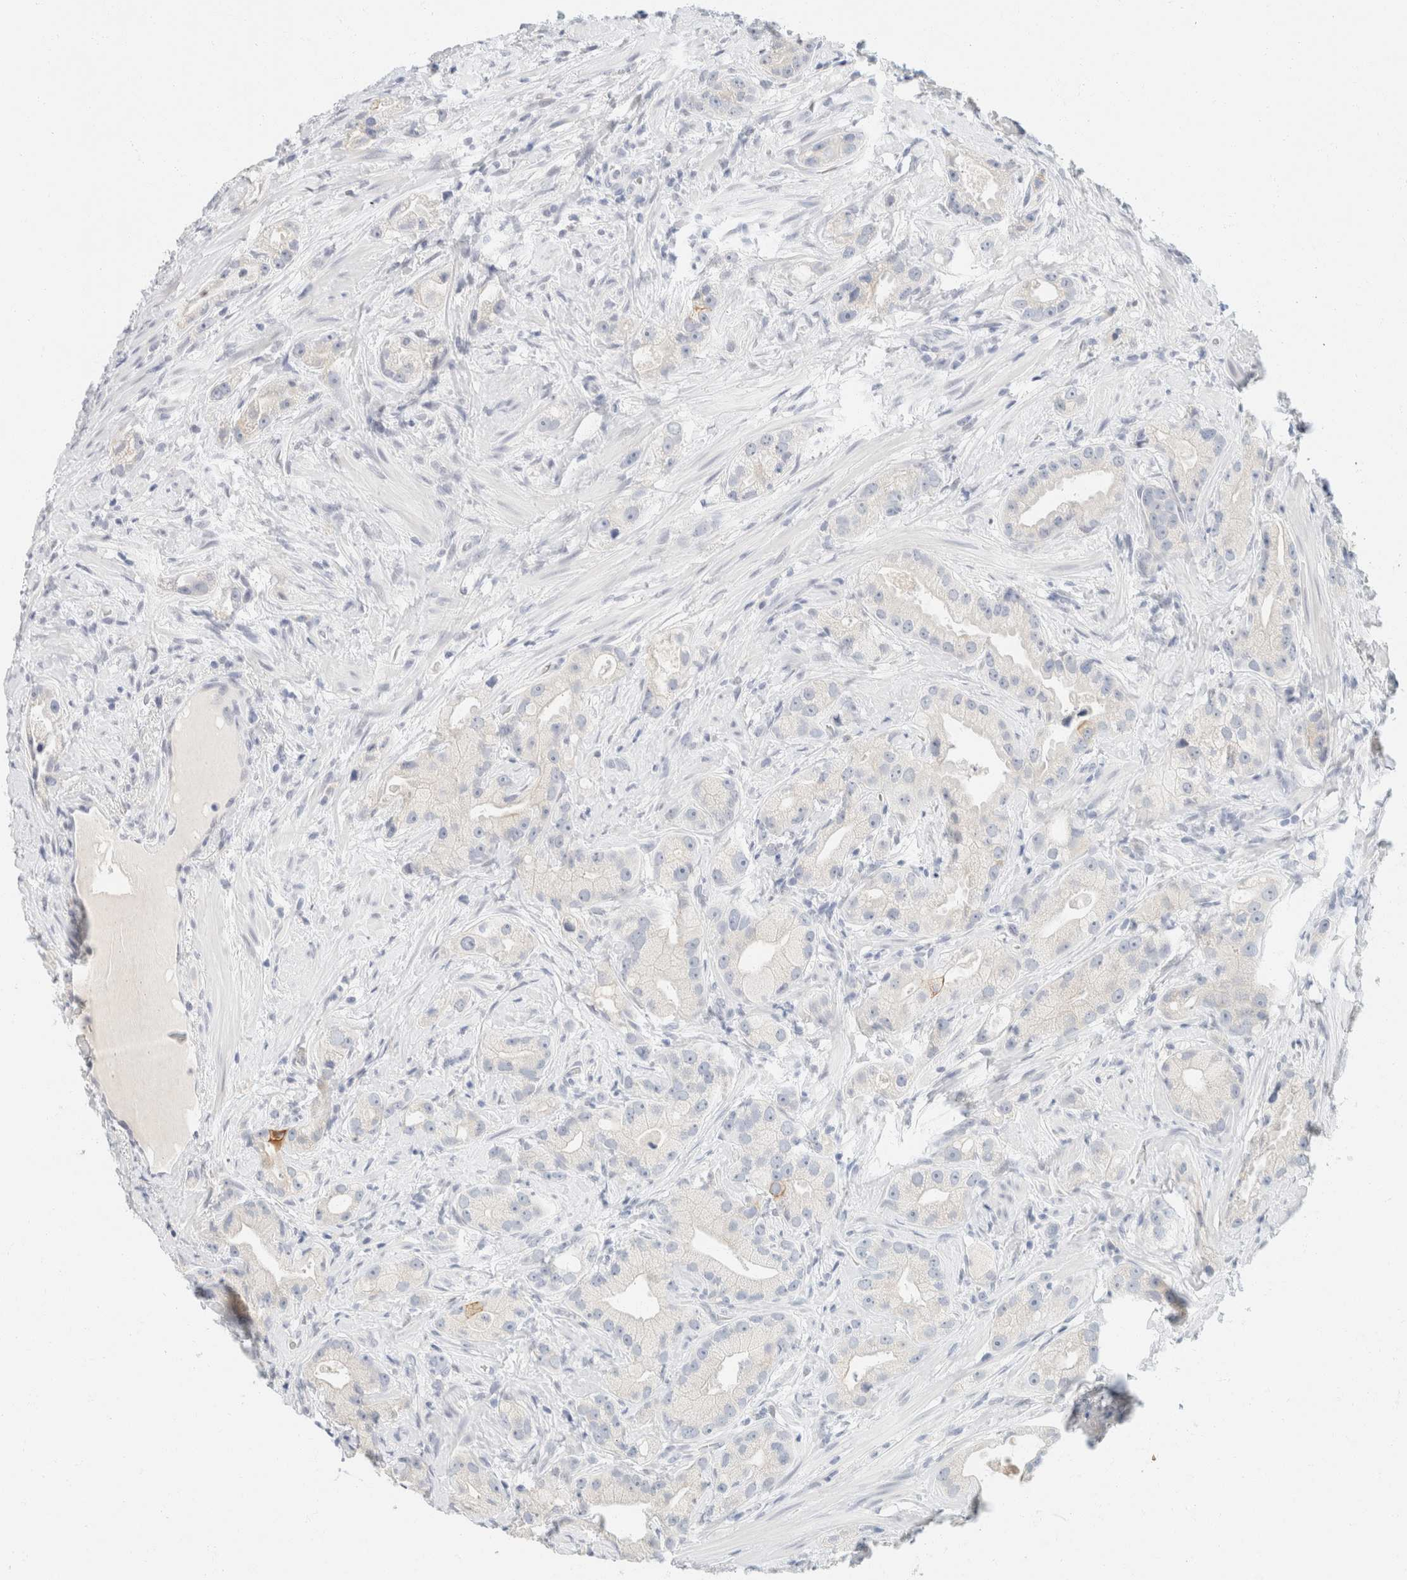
{"staining": {"intensity": "weak", "quantity": "<25%", "location": "cytoplasmic/membranous"}, "tissue": "prostate cancer", "cell_type": "Tumor cells", "image_type": "cancer", "snomed": [{"axis": "morphology", "description": "Adenocarcinoma, High grade"}, {"axis": "topography", "description": "Prostate"}], "caption": "A micrograph of human prostate cancer is negative for staining in tumor cells.", "gene": "KRT20", "patient": {"sex": "male", "age": 63}}